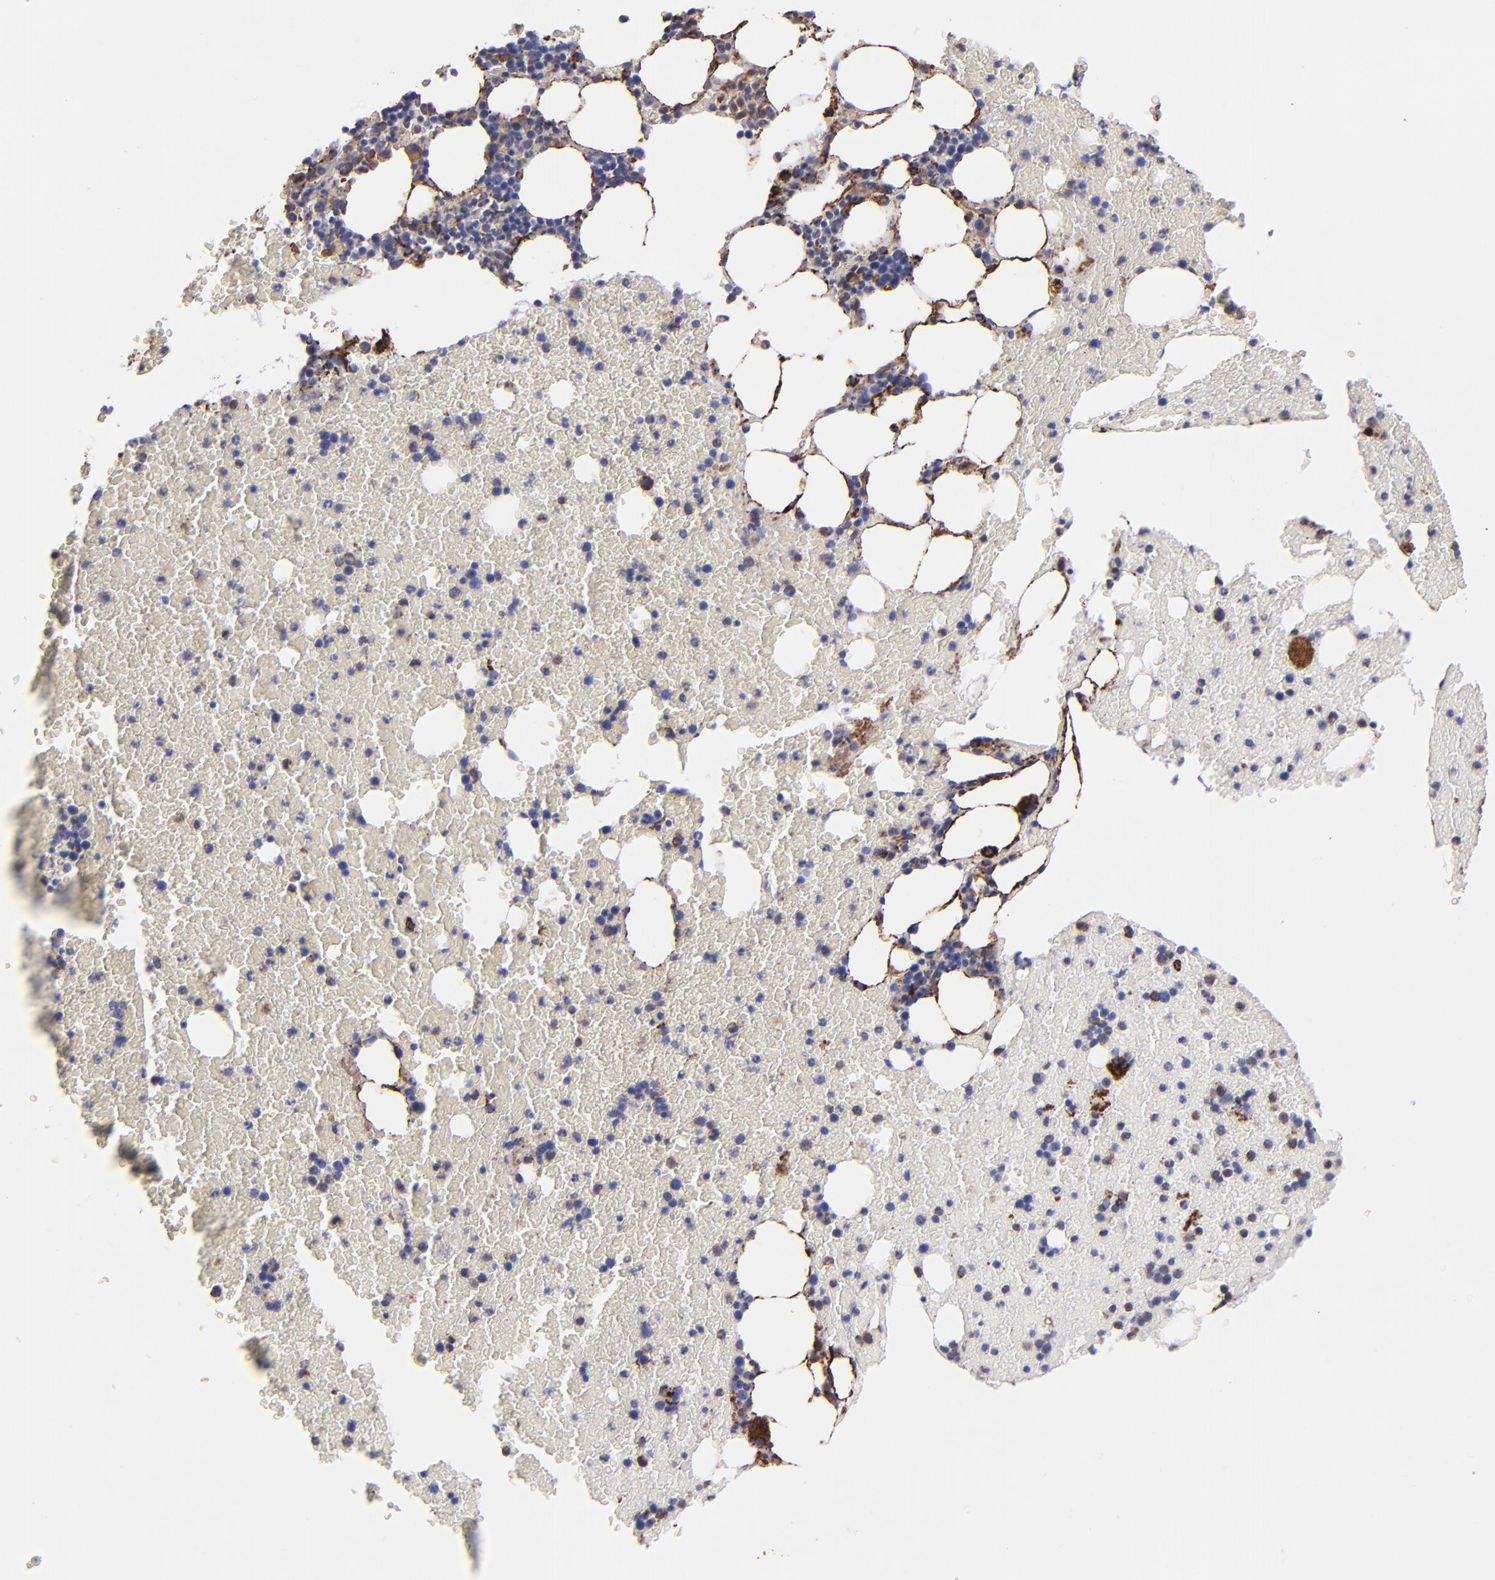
{"staining": {"intensity": "strong", "quantity": "<25%", "location": "cytoplasmic/membranous"}, "tissue": "bone marrow", "cell_type": "Hematopoietic cells", "image_type": "normal", "snomed": [{"axis": "morphology", "description": "Normal tissue, NOS"}, {"axis": "topography", "description": "Bone marrow"}], "caption": "The histopathology image reveals immunohistochemical staining of benign bone marrow. There is strong cytoplasmic/membranous expression is identified in about <25% of hematopoietic cells.", "gene": "MAOB", "patient": {"sex": "female", "age": 84}}